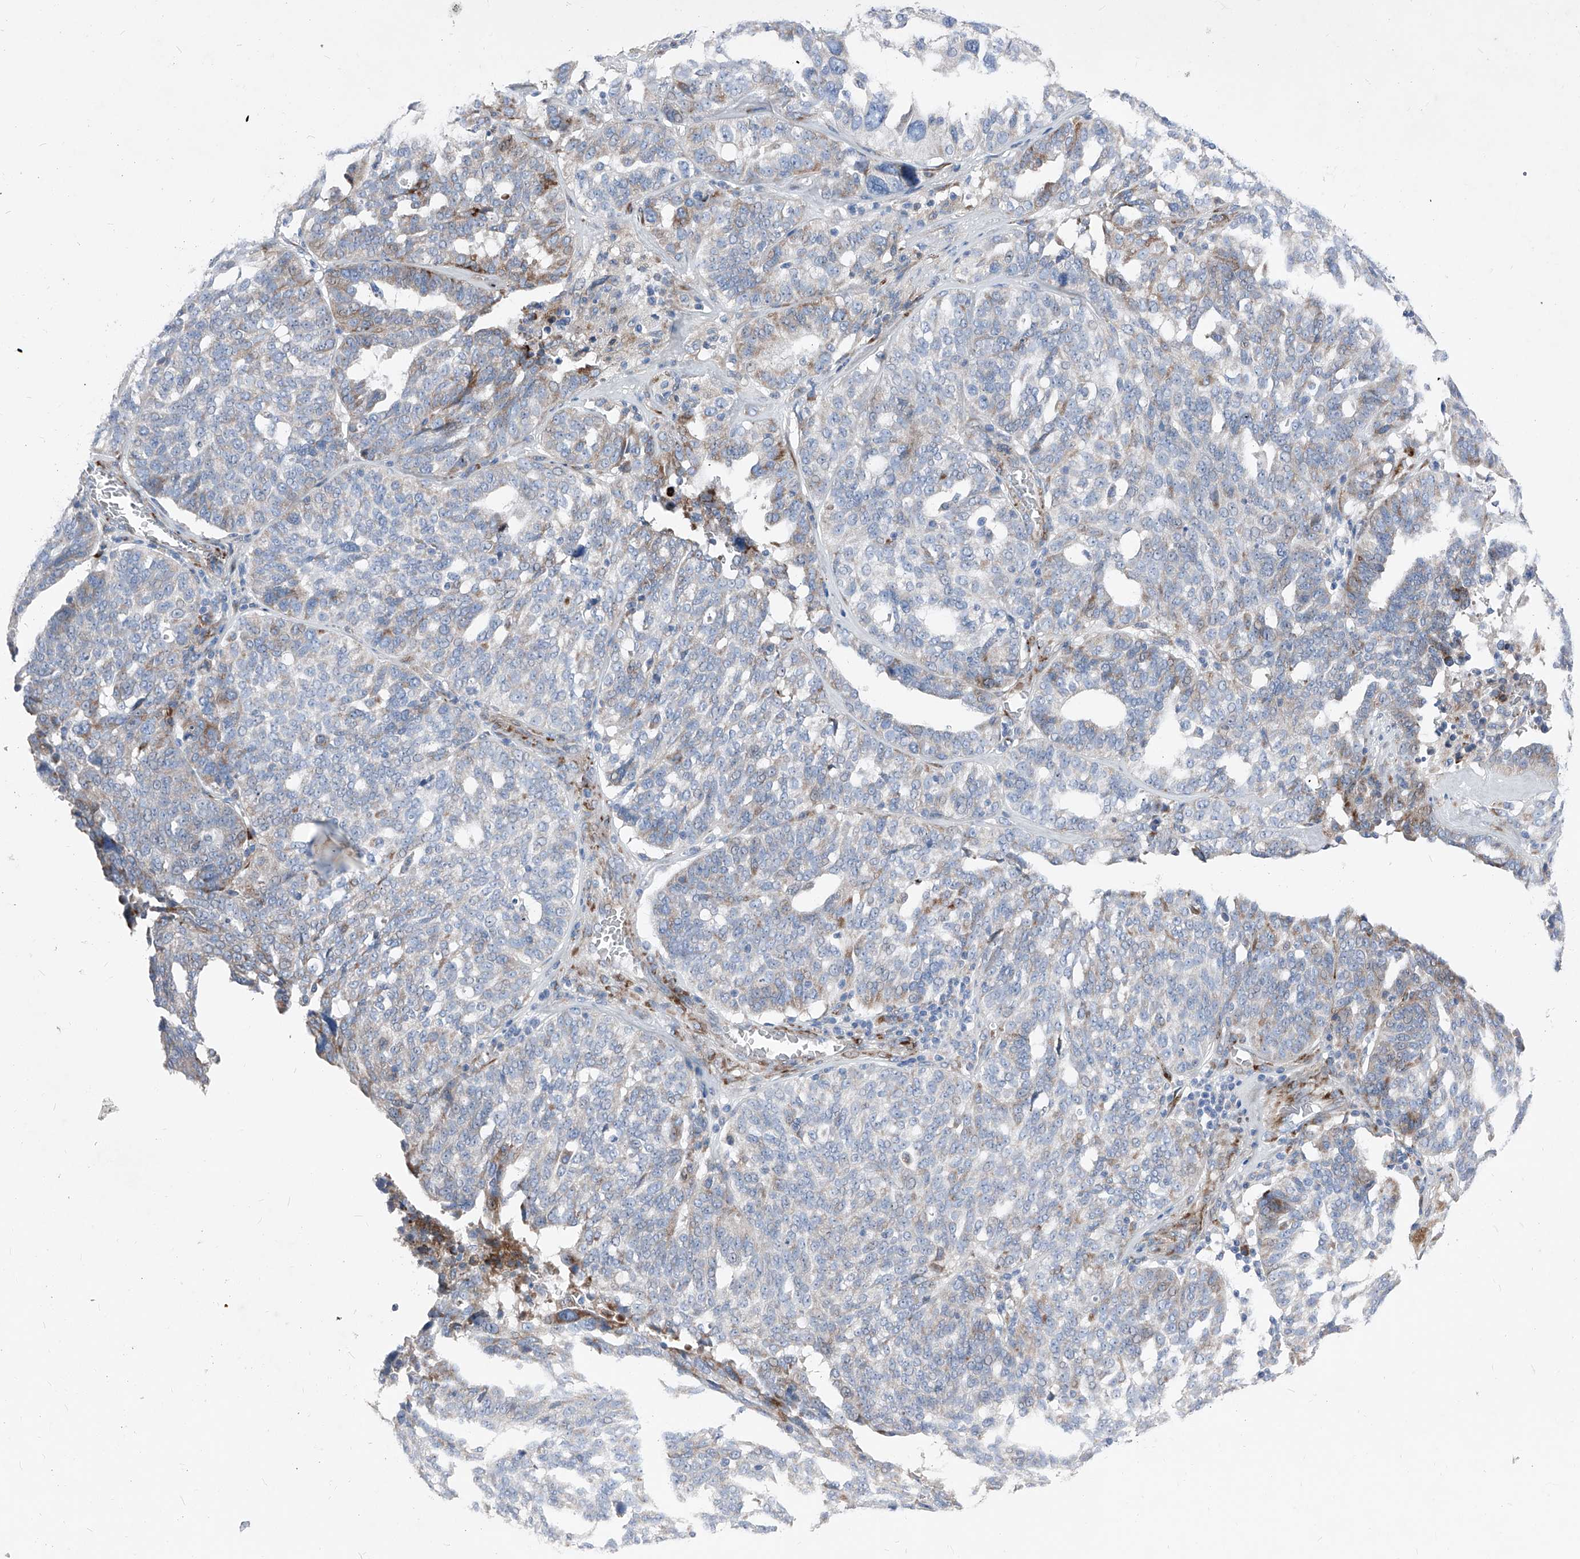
{"staining": {"intensity": "weak", "quantity": "<25%", "location": "cytoplasmic/membranous"}, "tissue": "ovarian cancer", "cell_type": "Tumor cells", "image_type": "cancer", "snomed": [{"axis": "morphology", "description": "Cystadenocarcinoma, serous, NOS"}, {"axis": "topography", "description": "Ovary"}], "caption": "Serous cystadenocarcinoma (ovarian) stained for a protein using immunohistochemistry exhibits no positivity tumor cells.", "gene": "IFI27", "patient": {"sex": "female", "age": 59}}